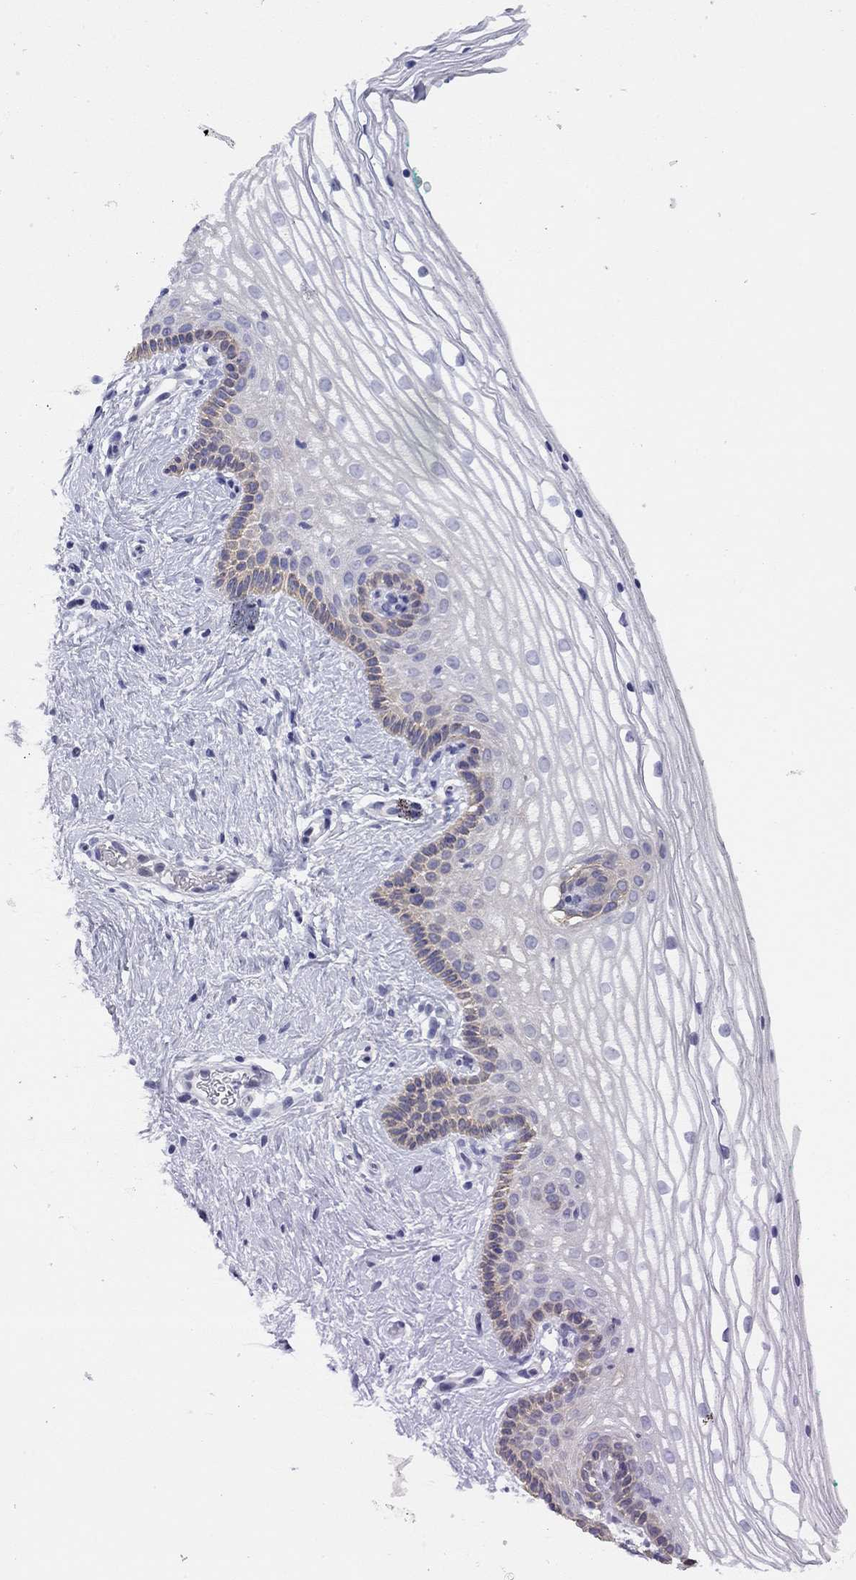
{"staining": {"intensity": "weak", "quantity": "<25%", "location": "cytoplasmic/membranous"}, "tissue": "vagina", "cell_type": "Squamous epithelial cells", "image_type": "normal", "snomed": [{"axis": "morphology", "description": "Normal tissue, NOS"}, {"axis": "topography", "description": "Vagina"}], "caption": "Immunohistochemical staining of normal vagina shows no significant positivity in squamous epithelial cells.", "gene": "CMYA5", "patient": {"sex": "female", "age": 36}}